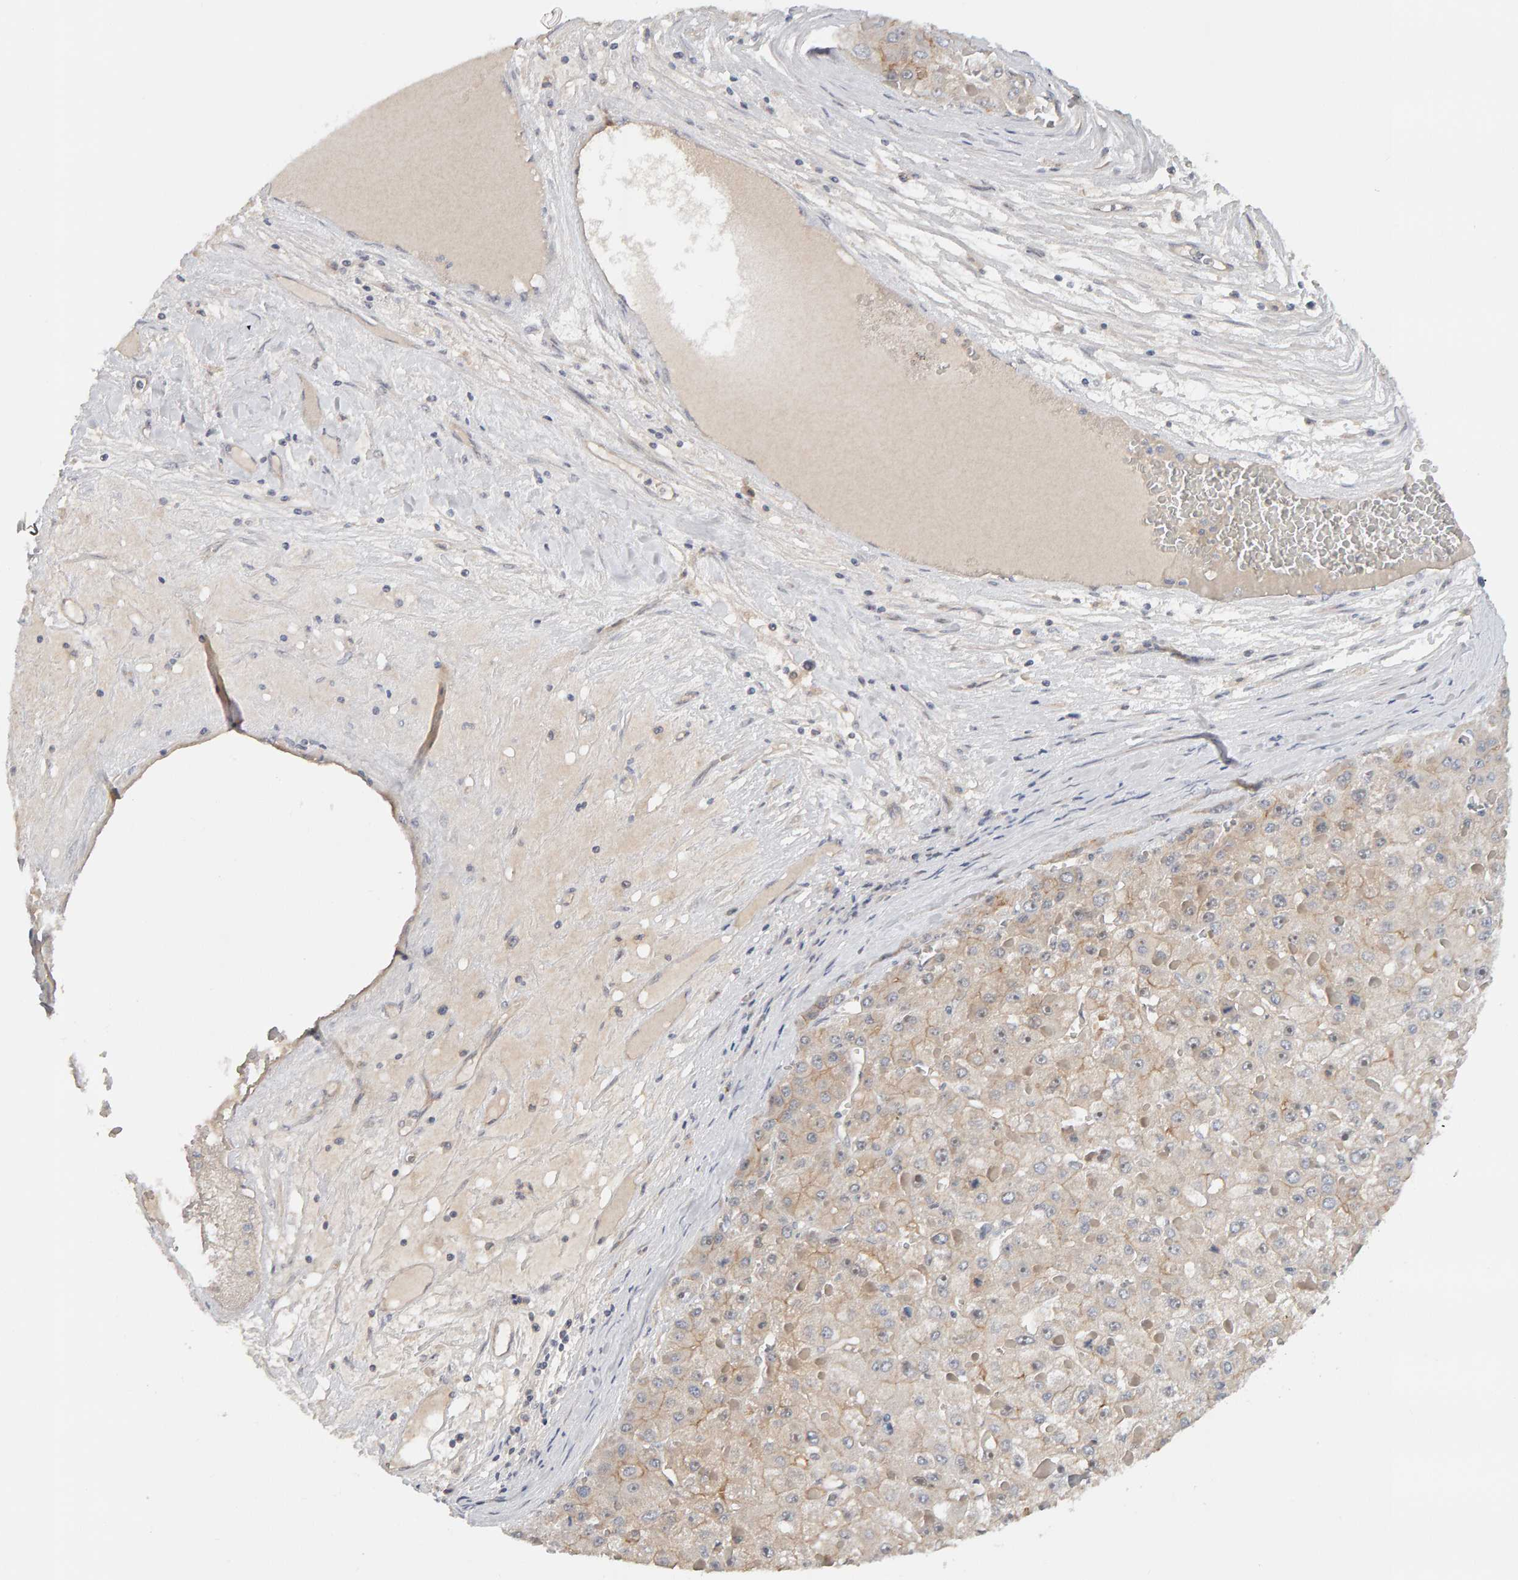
{"staining": {"intensity": "weak", "quantity": "25%-75%", "location": "cytoplasmic/membranous"}, "tissue": "liver cancer", "cell_type": "Tumor cells", "image_type": "cancer", "snomed": [{"axis": "morphology", "description": "Carcinoma, Hepatocellular, NOS"}, {"axis": "topography", "description": "Liver"}], "caption": "Protein expression analysis of human liver hepatocellular carcinoma reveals weak cytoplasmic/membranous positivity in about 25%-75% of tumor cells.", "gene": "PPP1R16A", "patient": {"sex": "female", "age": 73}}